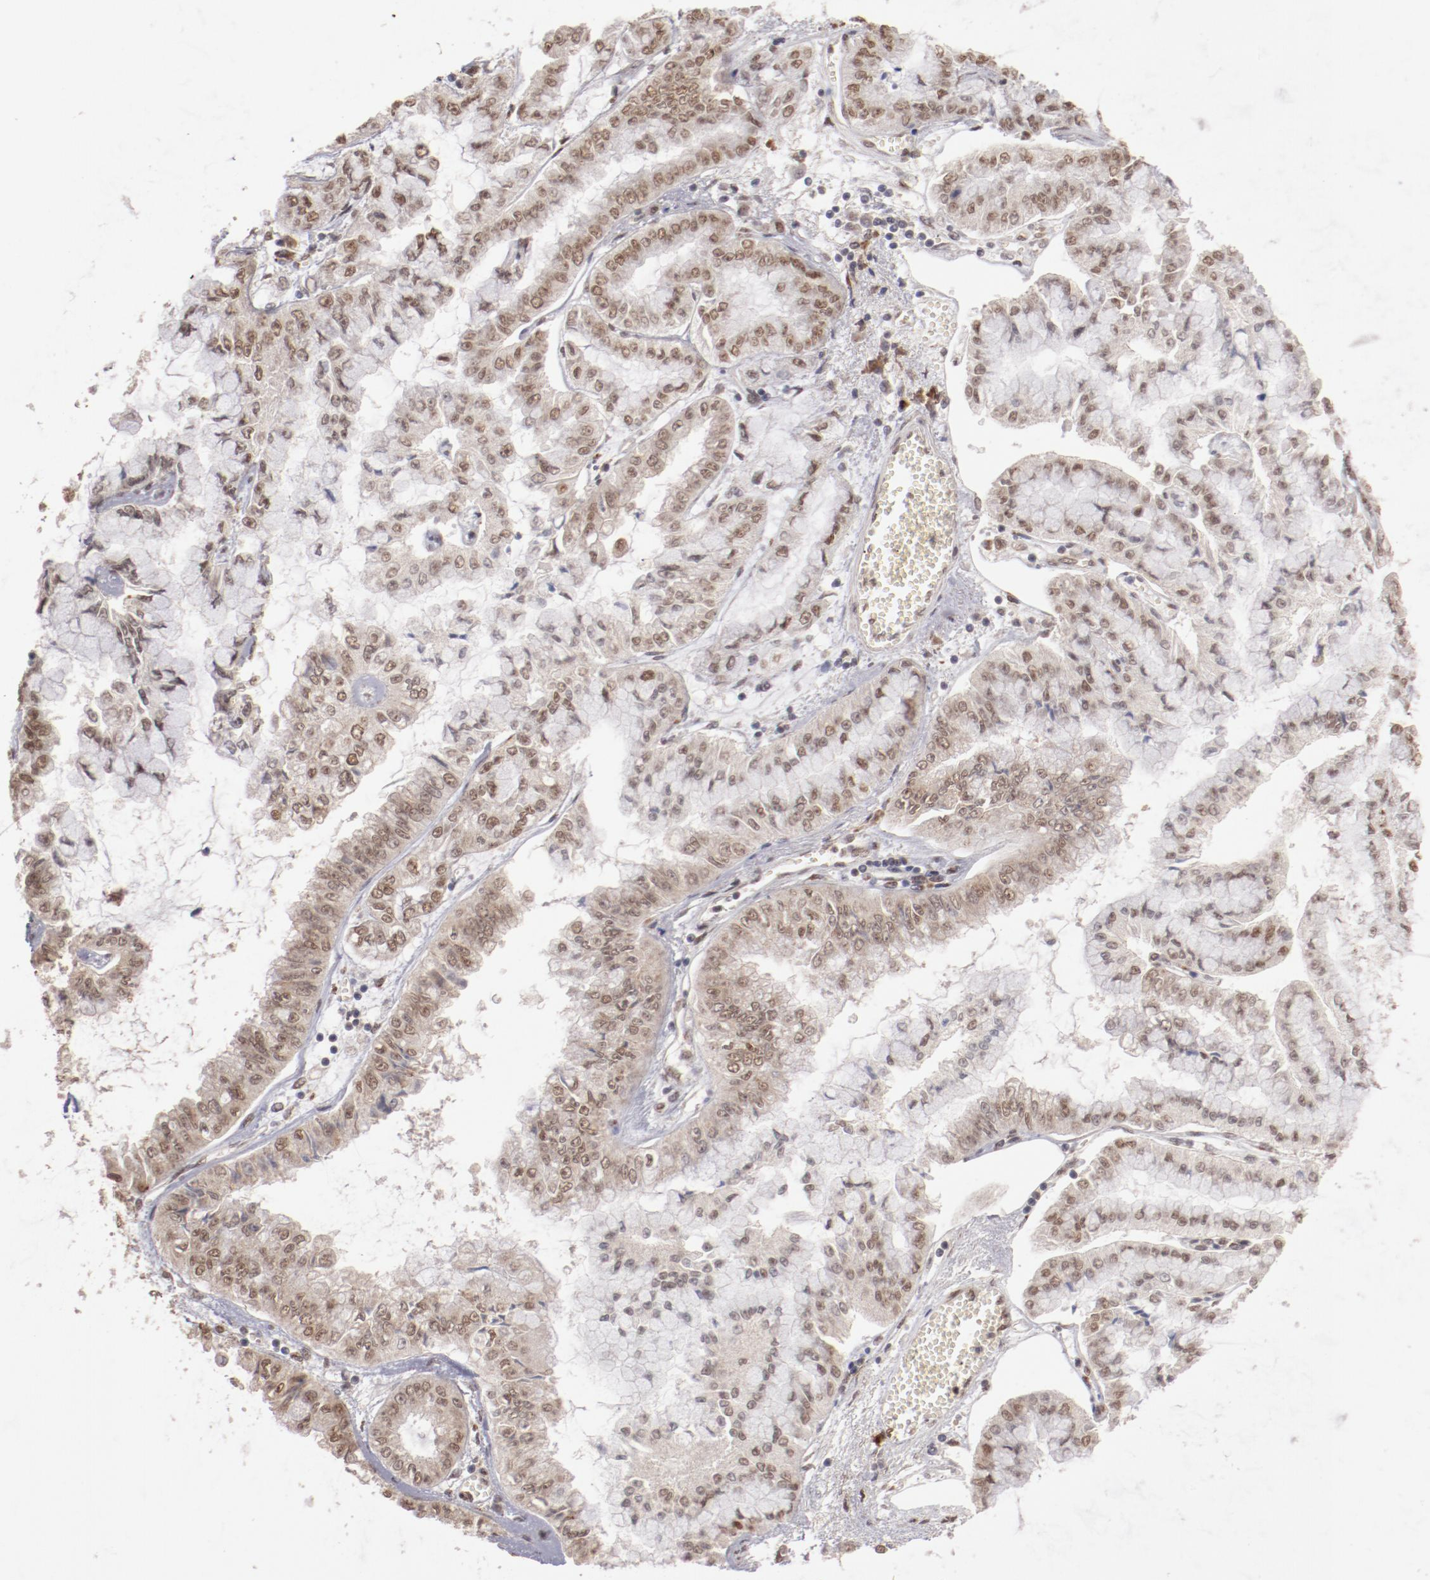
{"staining": {"intensity": "moderate", "quantity": ">75%", "location": "cytoplasmic/membranous,nuclear"}, "tissue": "liver cancer", "cell_type": "Tumor cells", "image_type": "cancer", "snomed": [{"axis": "morphology", "description": "Cholangiocarcinoma"}, {"axis": "topography", "description": "Liver"}], "caption": "Brown immunohistochemical staining in liver cholangiocarcinoma exhibits moderate cytoplasmic/membranous and nuclear staining in approximately >75% of tumor cells.", "gene": "NFE2", "patient": {"sex": "female", "age": 79}}